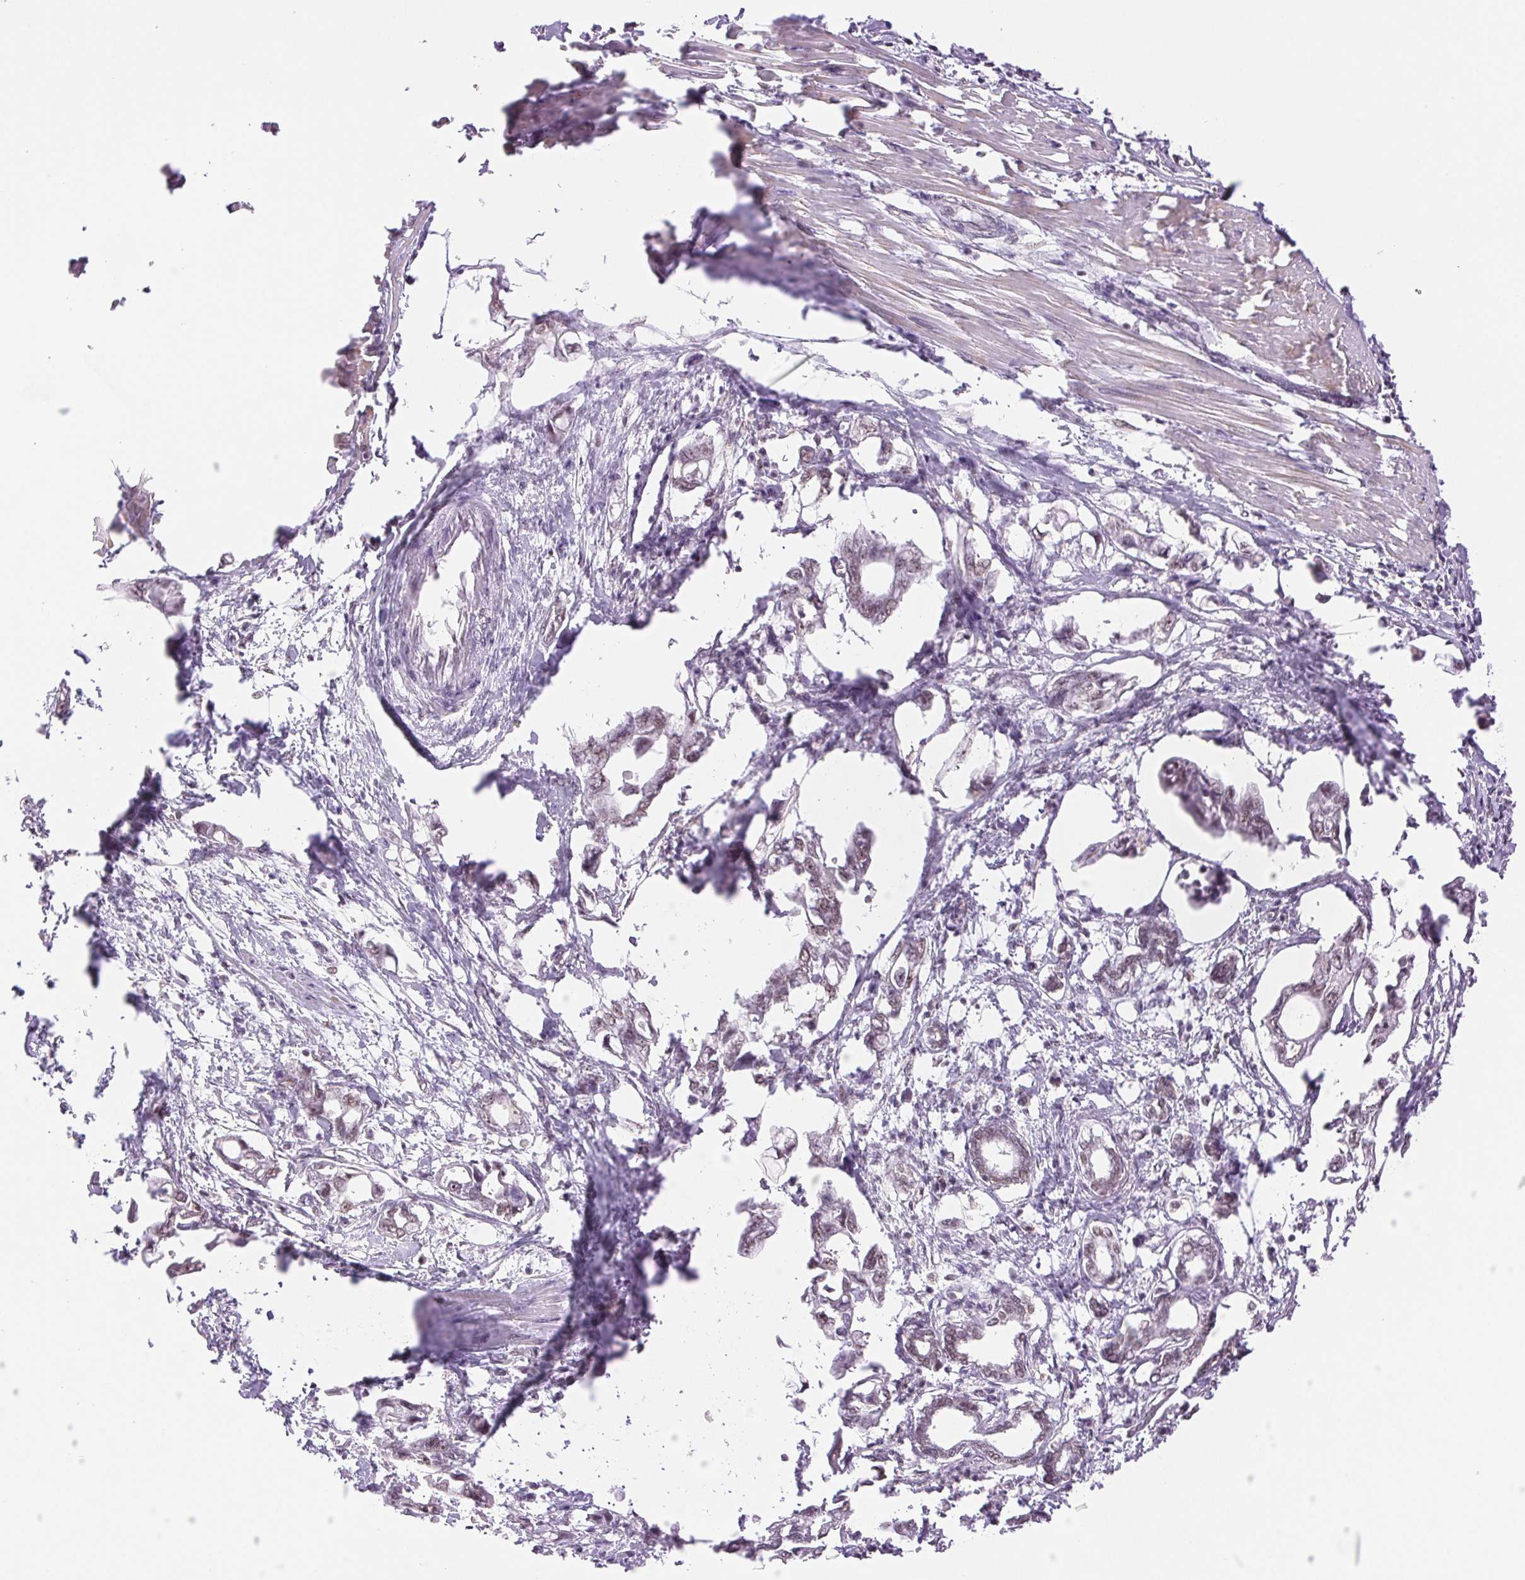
{"staining": {"intensity": "weak", "quantity": "25%-75%", "location": "nuclear"}, "tissue": "pancreatic cancer", "cell_type": "Tumor cells", "image_type": "cancer", "snomed": [{"axis": "morphology", "description": "Adenocarcinoma, NOS"}, {"axis": "topography", "description": "Pancreas"}], "caption": "High-magnification brightfield microscopy of adenocarcinoma (pancreatic) stained with DAB (brown) and counterstained with hematoxylin (blue). tumor cells exhibit weak nuclear expression is appreciated in about25%-75% of cells. (IHC, brightfield microscopy, high magnification).", "gene": "RPRD1B", "patient": {"sex": "male", "age": 61}}